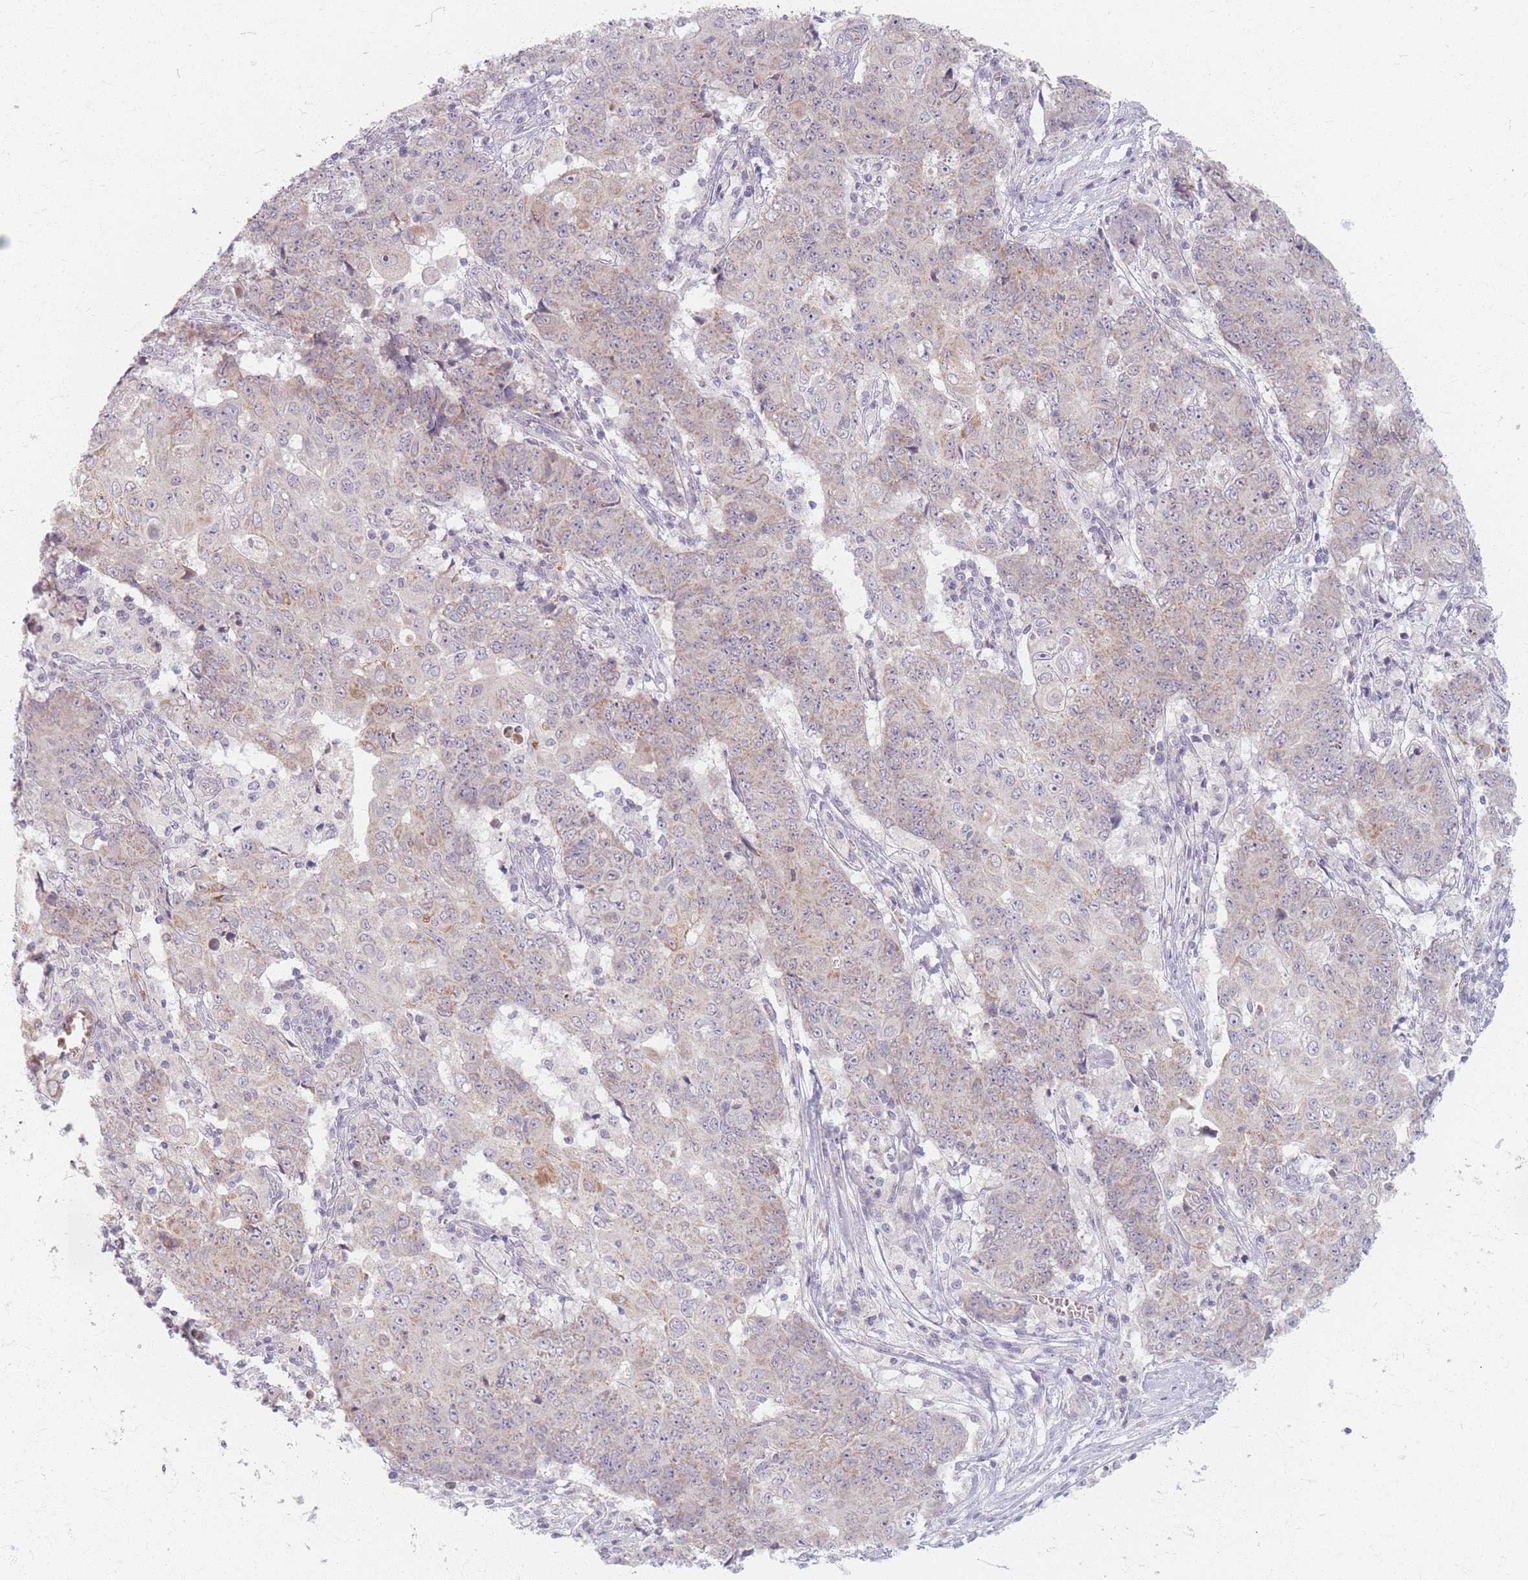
{"staining": {"intensity": "weak", "quantity": "25%-75%", "location": "cytoplasmic/membranous"}, "tissue": "ovarian cancer", "cell_type": "Tumor cells", "image_type": "cancer", "snomed": [{"axis": "morphology", "description": "Carcinoma, endometroid"}, {"axis": "topography", "description": "Ovary"}], "caption": "This is a micrograph of immunohistochemistry (IHC) staining of endometroid carcinoma (ovarian), which shows weak staining in the cytoplasmic/membranous of tumor cells.", "gene": "CHCHD7", "patient": {"sex": "female", "age": 42}}